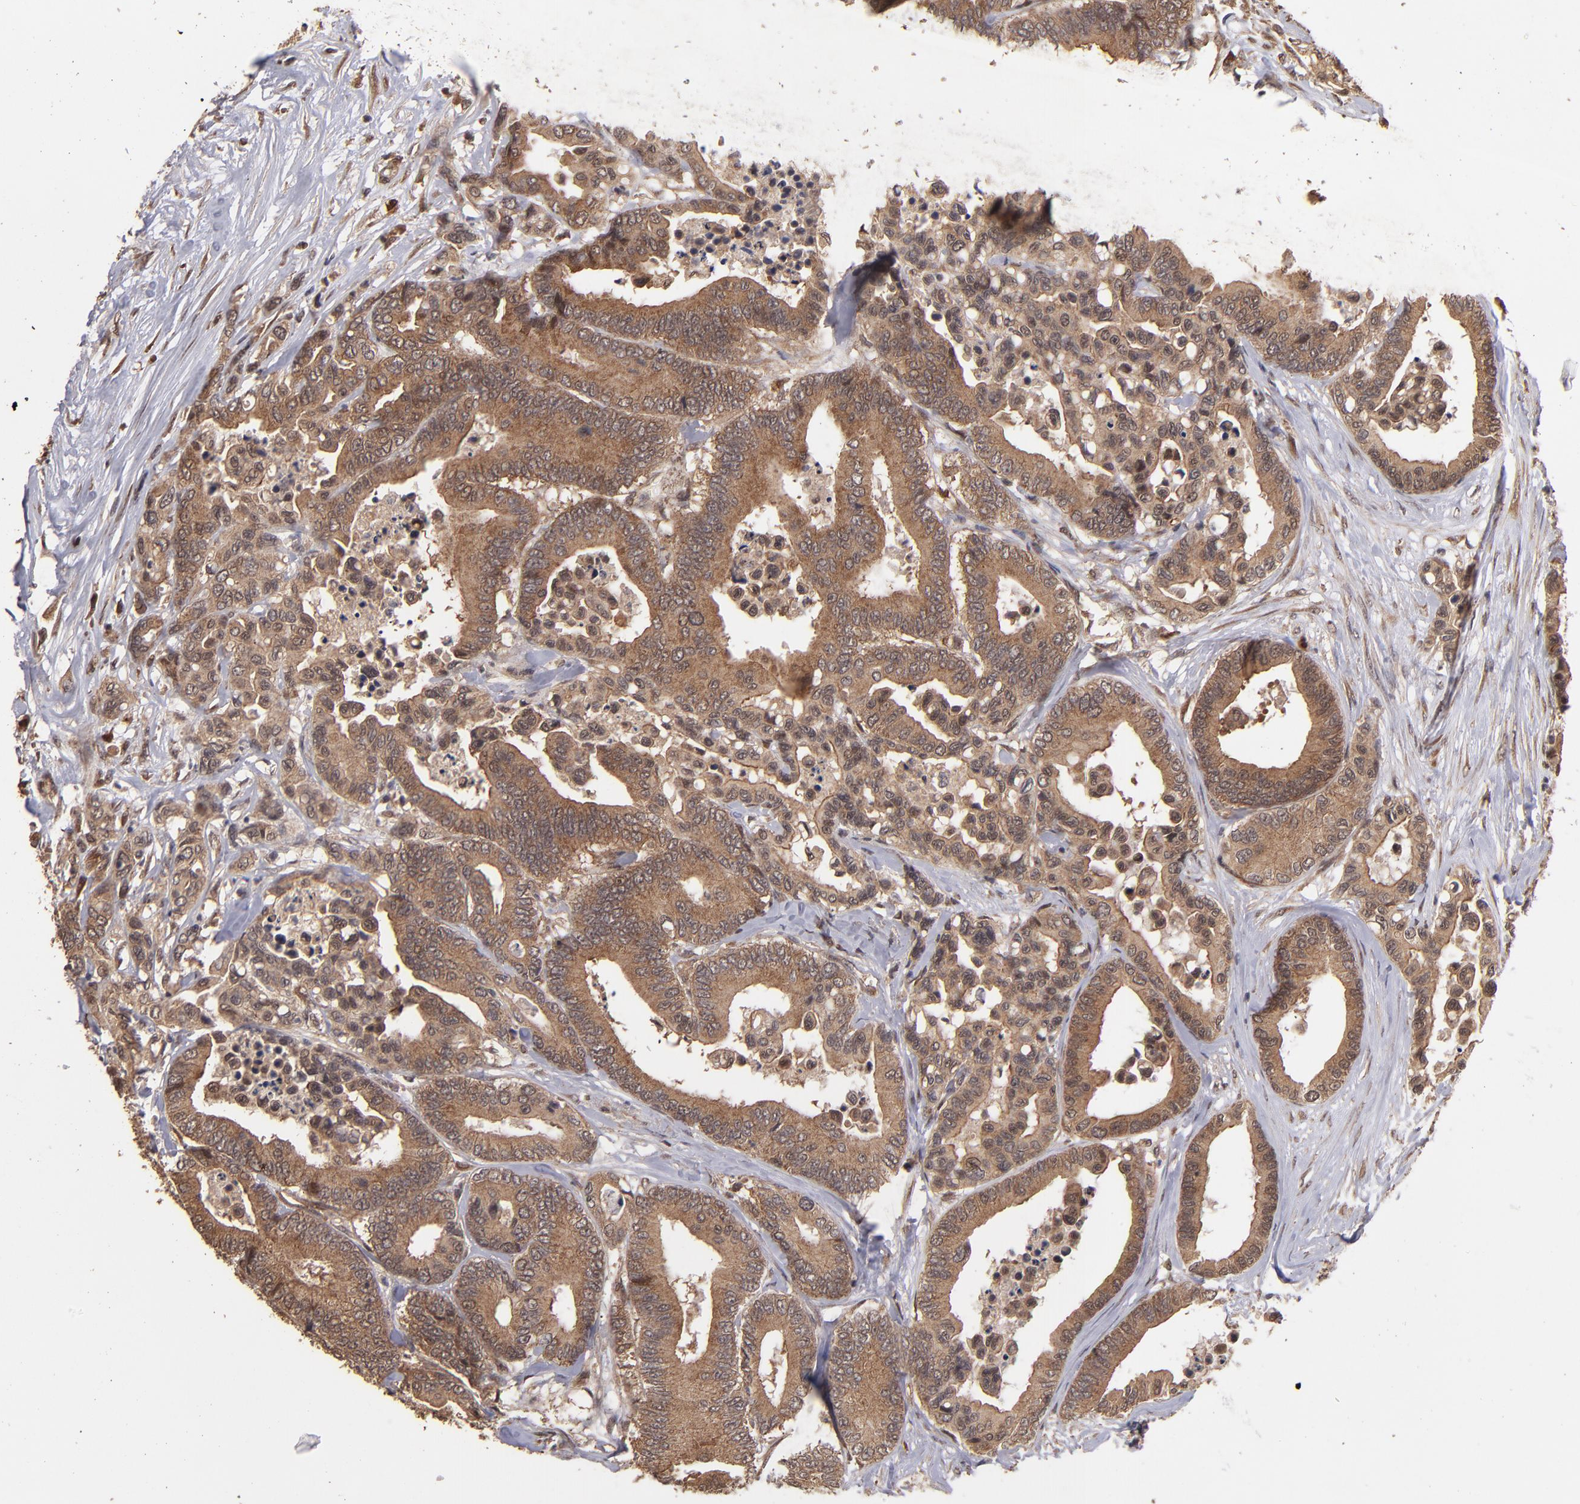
{"staining": {"intensity": "strong", "quantity": ">75%", "location": "cytoplasmic/membranous"}, "tissue": "colorectal cancer", "cell_type": "Tumor cells", "image_type": "cancer", "snomed": [{"axis": "morphology", "description": "Adenocarcinoma, NOS"}, {"axis": "topography", "description": "Colon"}], "caption": "Protein expression by immunohistochemistry displays strong cytoplasmic/membranous expression in about >75% of tumor cells in colorectal cancer.", "gene": "NFE2L2", "patient": {"sex": "male", "age": 82}}